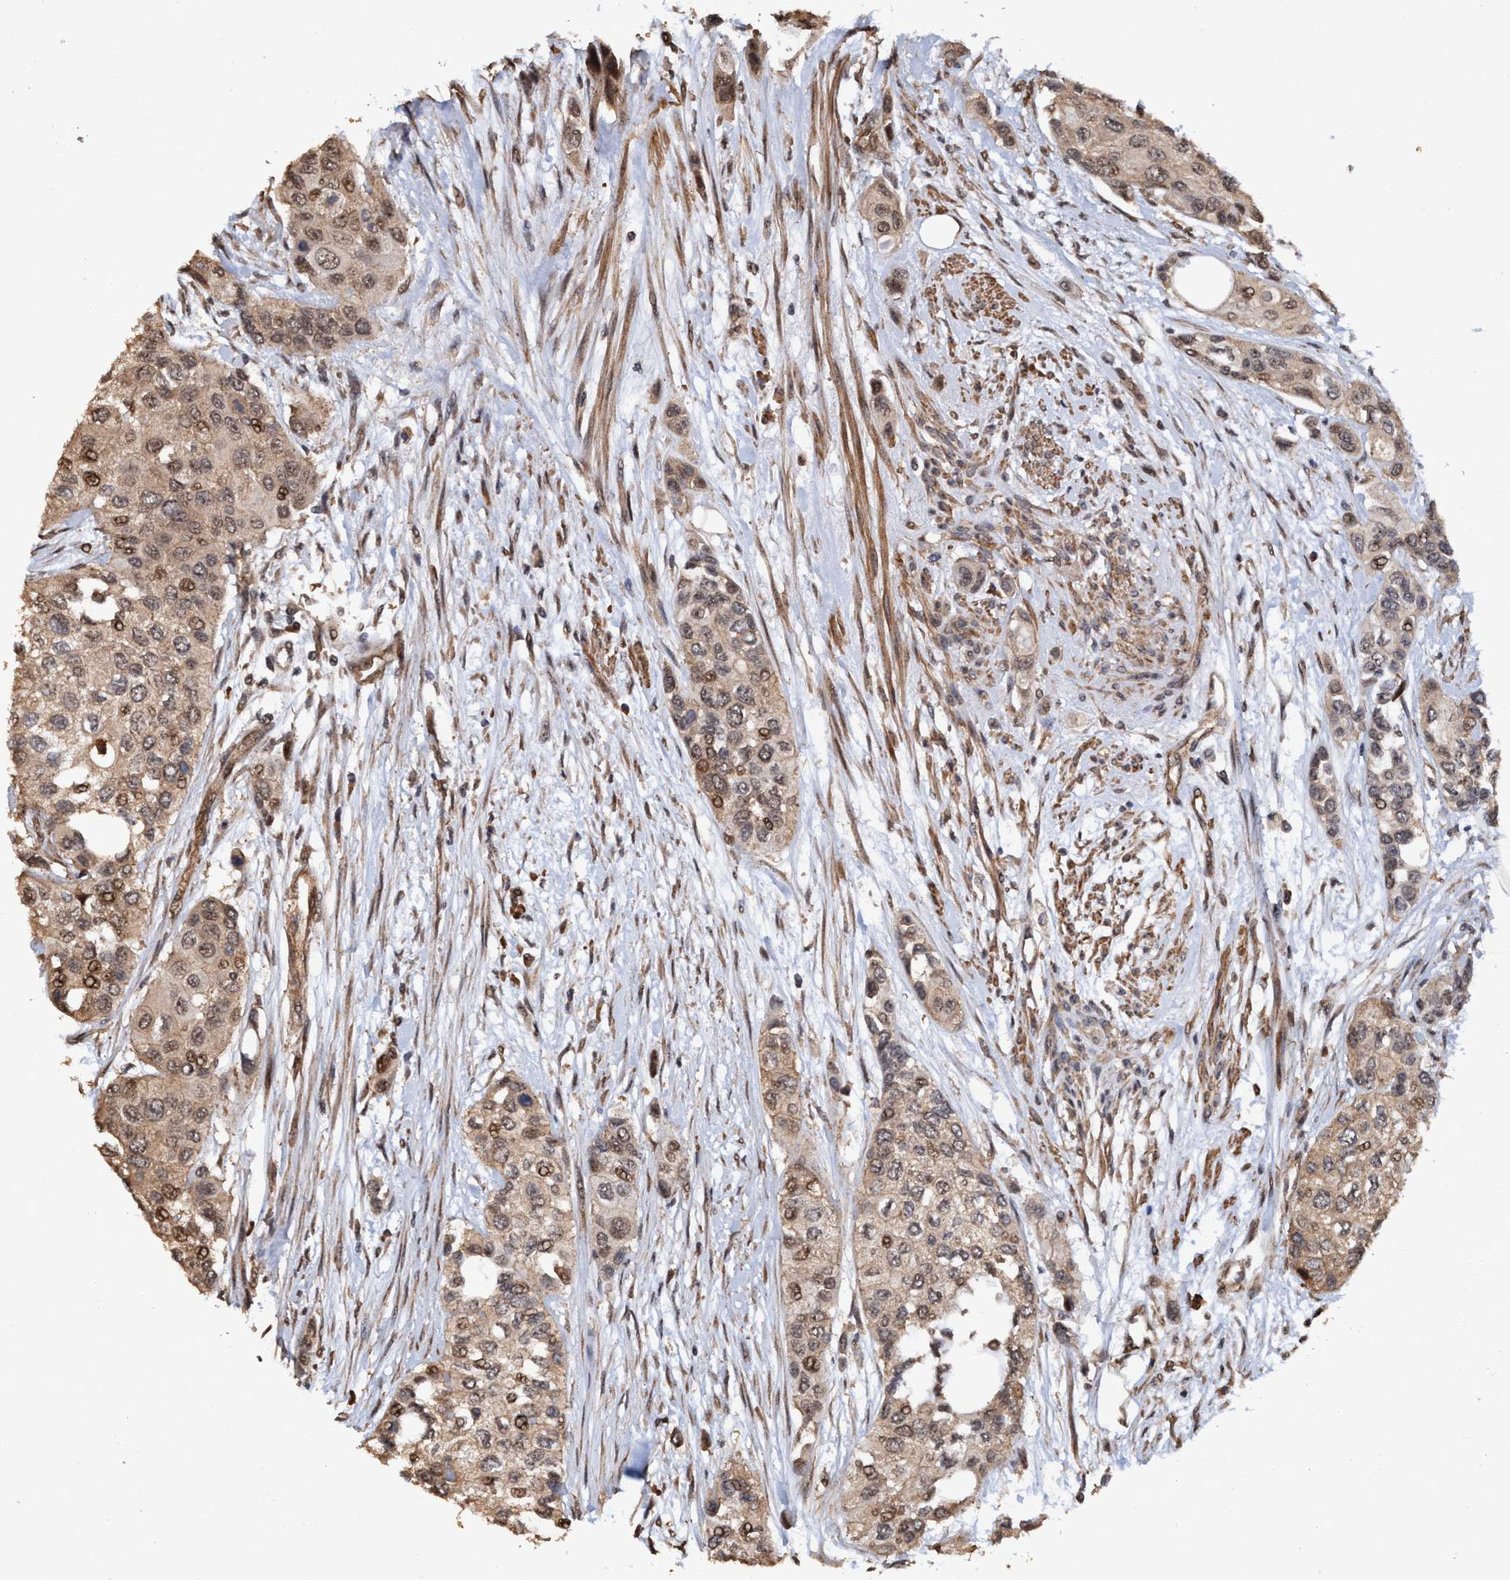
{"staining": {"intensity": "moderate", "quantity": "25%-75%", "location": "cytoplasmic/membranous,nuclear"}, "tissue": "urothelial cancer", "cell_type": "Tumor cells", "image_type": "cancer", "snomed": [{"axis": "morphology", "description": "Urothelial carcinoma, High grade"}, {"axis": "topography", "description": "Urinary bladder"}], "caption": "This is a photomicrograph of immunohistochemistry staining of high-grade urothelial carcinoma, which shows moderate expression in the cytoplasmic/membranous and nuclear of tumor cells.", "gene": "TRPC7", "patient": {"sex": "female", "age": 56}}